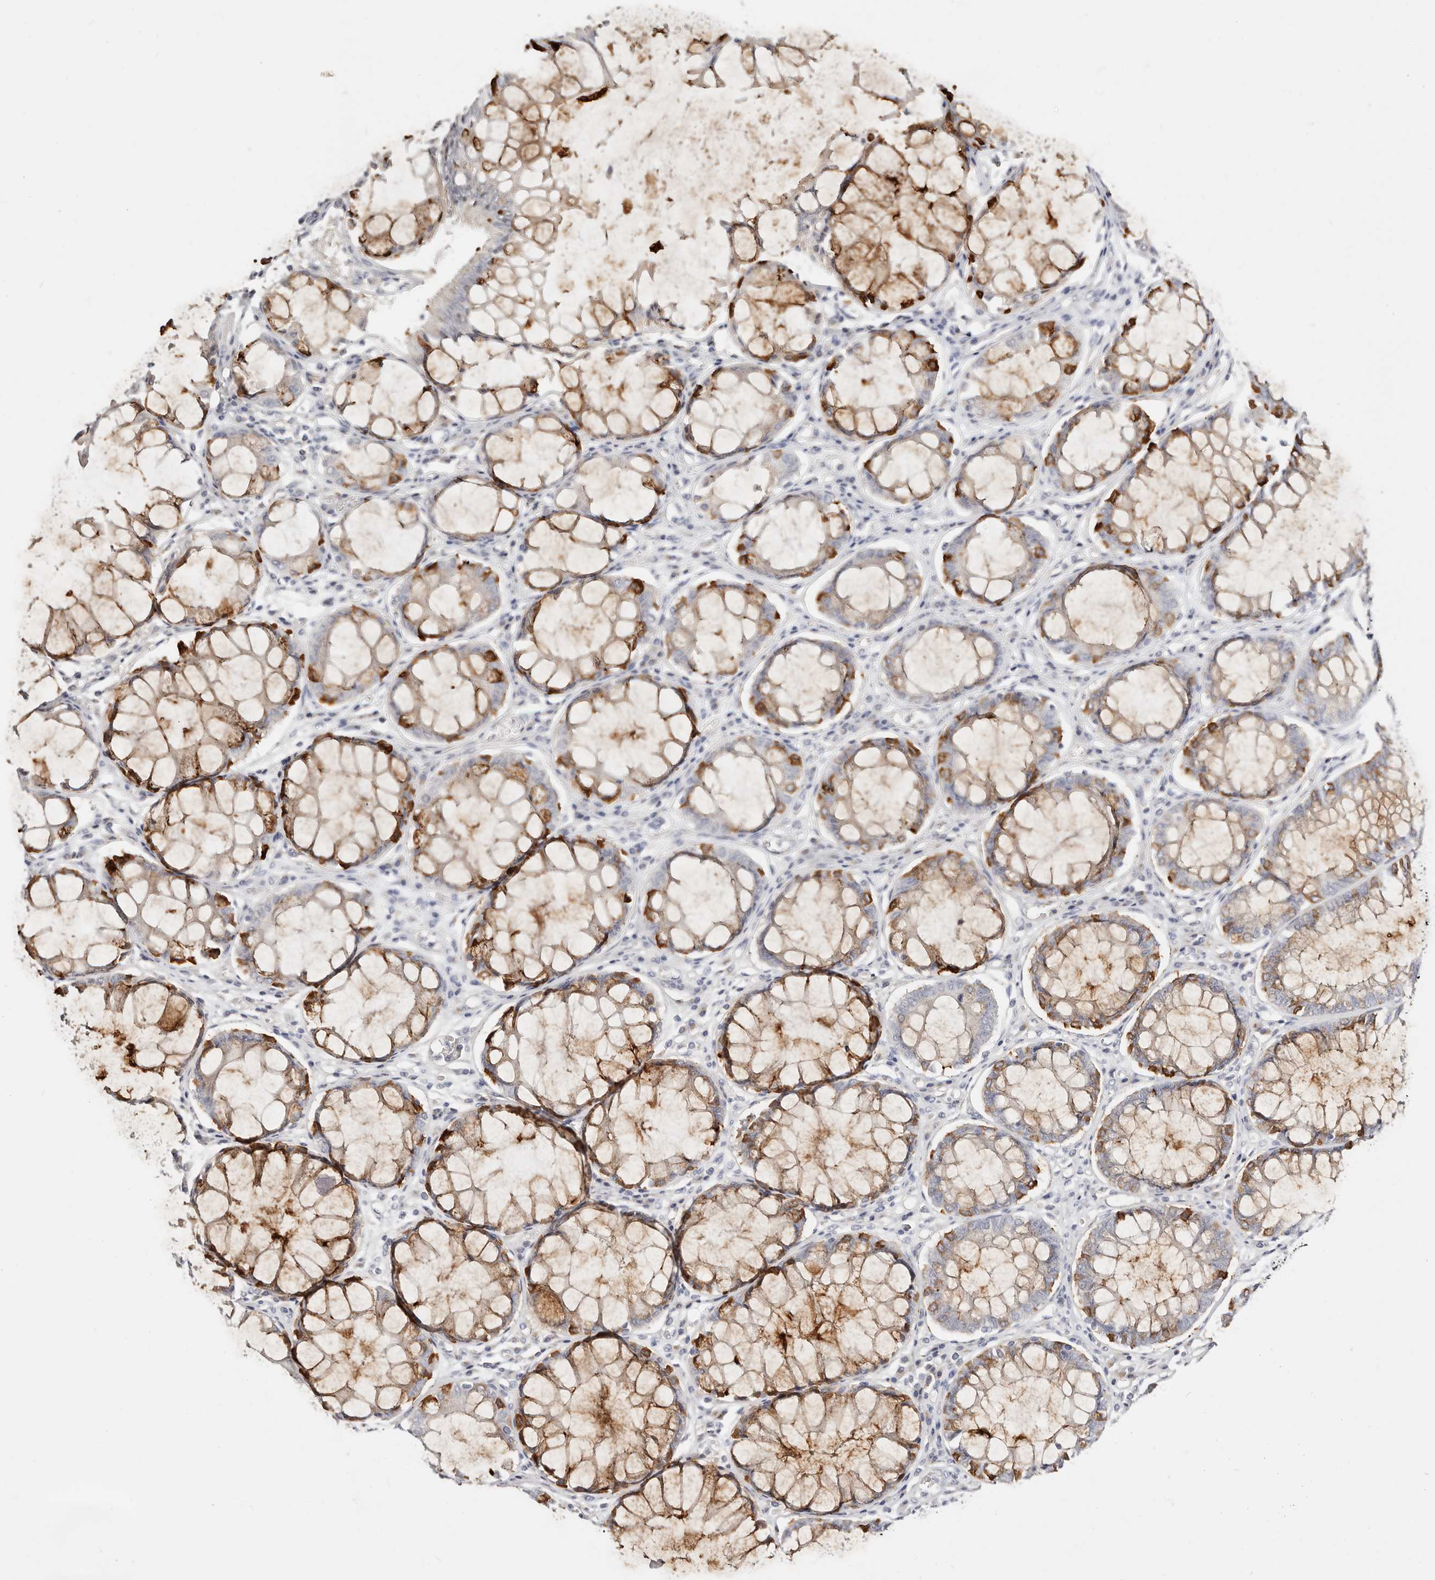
{"staining": {"intensity": "strong", "quantity": "25%-75%", "location": "cytoplasmic/membranous"}, "tissue": "colorectal cancer", "cell_type": "Tumor cells", "image_type": "cancer", "snomed": [{"axis": "morphology", "description": "Adenocarcinoma, NOS"}, {"axis": "topography", "description": "Rectum"}], "caption": "This photomicrograph demonstrates colorectal adenocarcinoma stained with IHC to label a protein in brown. The cytoplasmic/membranous of tumor cells show strong positivity for the protein. Nuclei are counter-stained blue.", "gene": "DNASE1", "patient": {"sex": "male", "age": 84}}